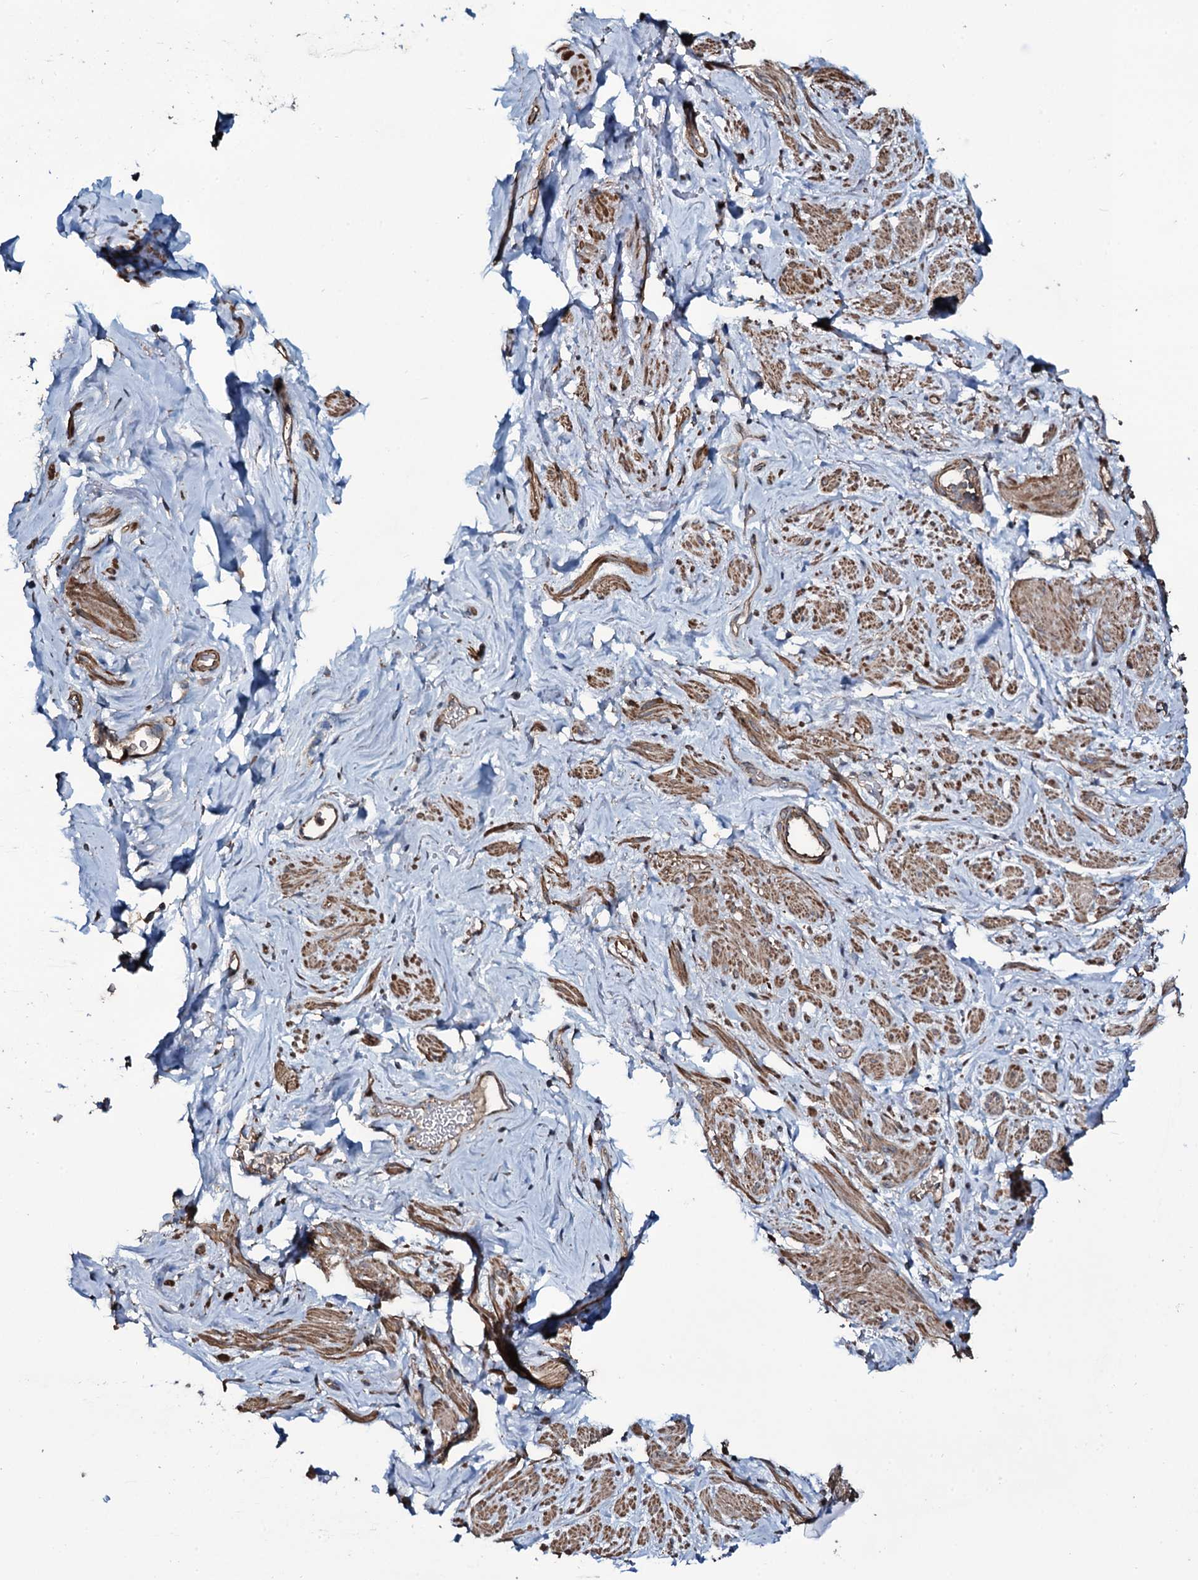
{"staining": {"intensity": "moderate", "quantity": "25%-75%", "location": "cytoplasmic/membranous"}, "tissue": "smooth muscle", "cell_type": "Smooth muscle cells", "image_type": "normal", "snomed": [{"axis": "morphology", "description": "Normal tissue, NOS"}, {"axis": "topography", "description": "Smooth muscle"}, {"axis": "topography", "description": "Peripheral nerve tissue"}], "caption": "Smooth muscle stained for a protein reveals moderate cytoplasmic/membranous positivity in smooth muscle cells.", "gene": "WIPF3", "patient": {"sex": "male", "age": 69}}